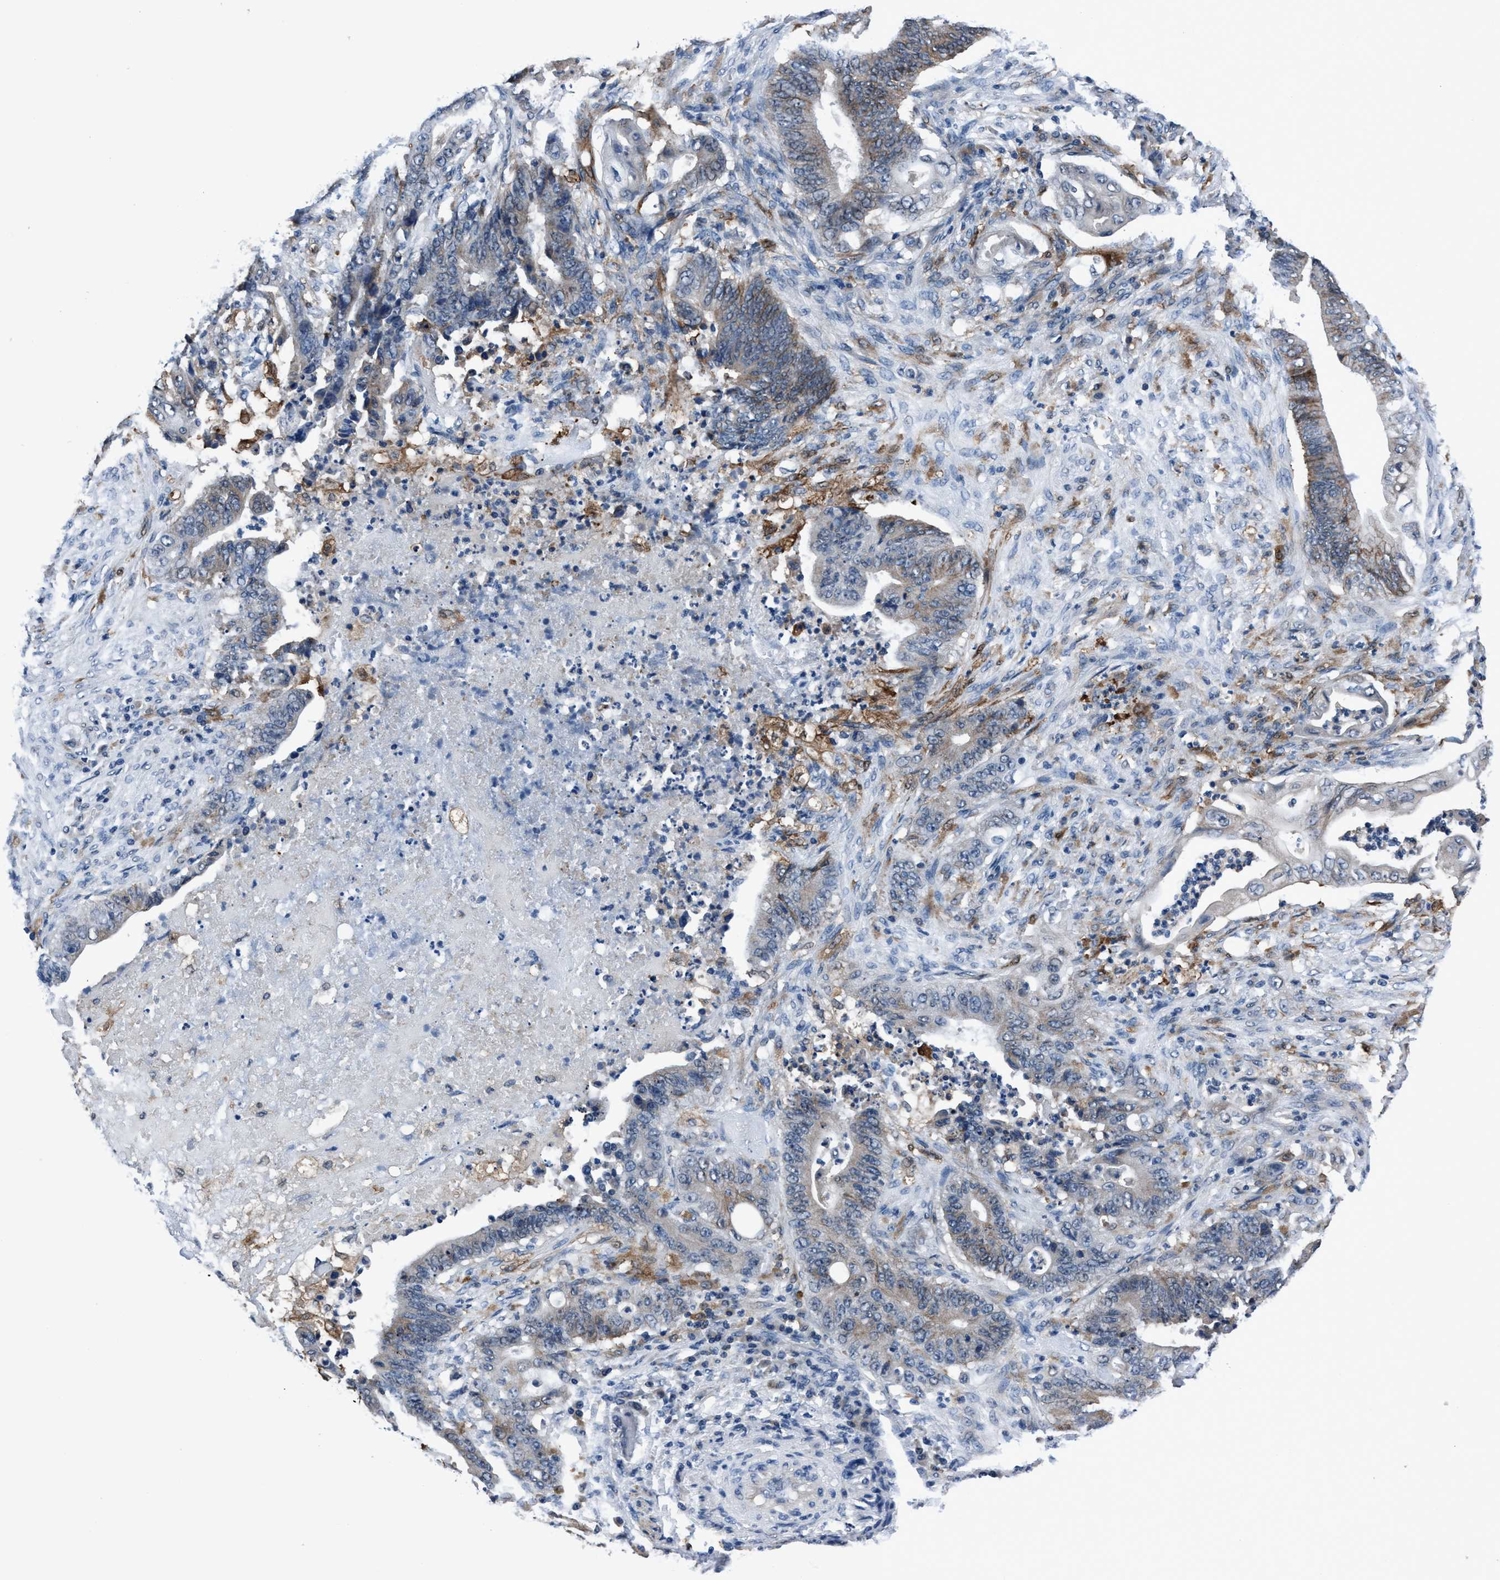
{"staining": {"intensity": "weak", "quantity": "25%-75%", "location": "cytoplasmic/membranous"}, "tissue": "stomach cancer", "cell_type": "Tumor cells", "image_type": "cancer", "snomed": [{"axis": "morphology", "description": "Adenocarcinoma, NOS"}, {"axis": "topography", "description": "Stomach"}], "caption": "The histopathology image shows a brown stain indicating the presence of a protein in the cytoplasmic/membranous of tumor cells in stomach cancer (adenocarcinoma).", "gene": "TMEM94", "patient": {"sex": "female", "age": 73}}